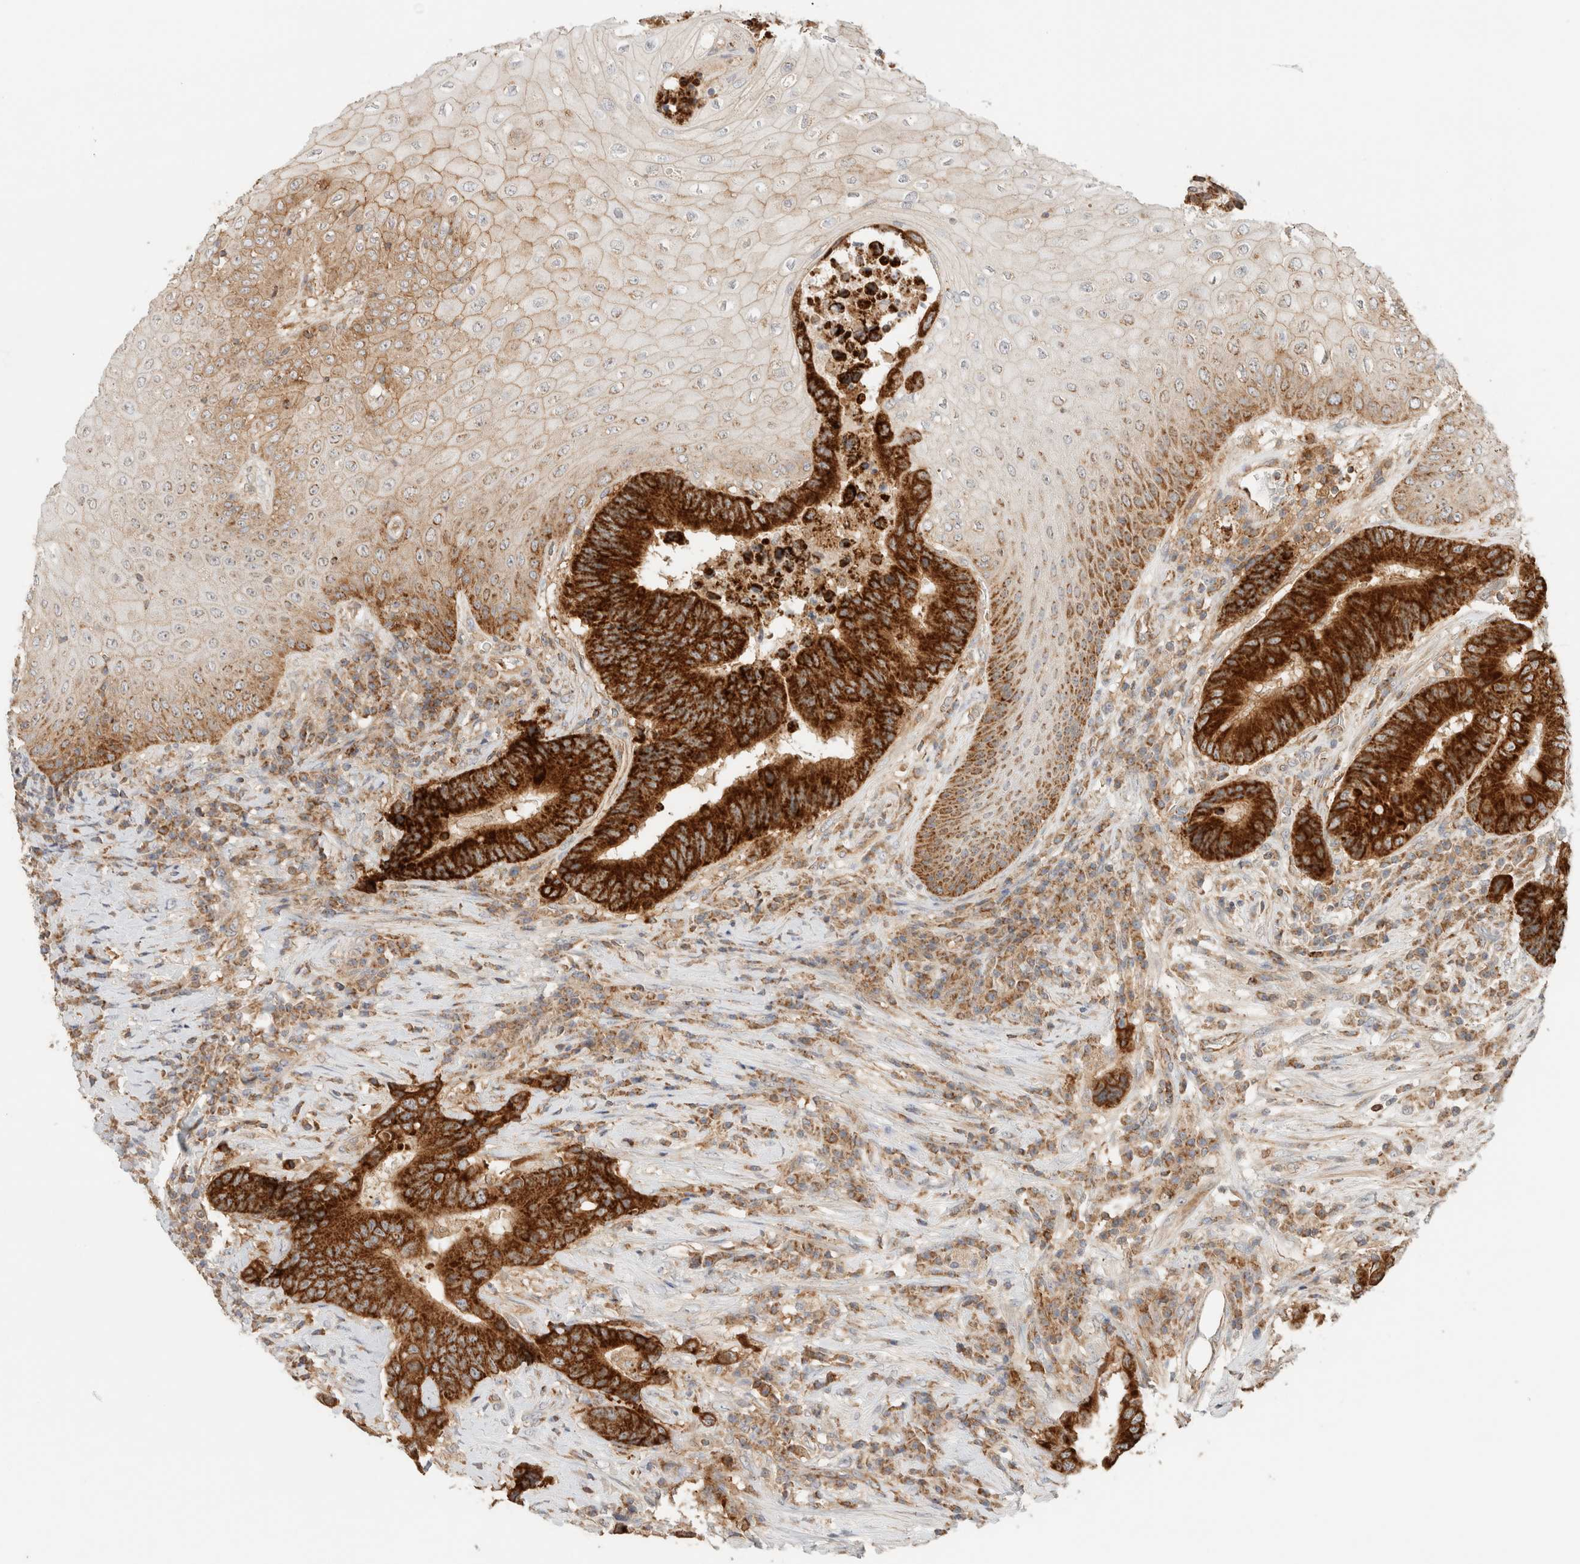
{"staining": {"intensity": "strong", "quantity": ">75%", "location": "cytoplasmic/membranous"}, "tissue": "colorectal cancer", "cell_type": "Tumor cells", "image_type": "cancer", "snomed": [{"axis": "morphology", "description": "Adenocarcinoma, NOS"}, {"axis": "topography", "description": "Rectum"}, {"axis": "topography", "description": "Anal"}], "caption": "Immunohistochemical staining of human colorectal cancer displays strong cytoplasmic/membranous protein expression in approximately >75% of tumor cells.", "gene": "MRM3", "patient": {"sex": "female", "age": 89}}